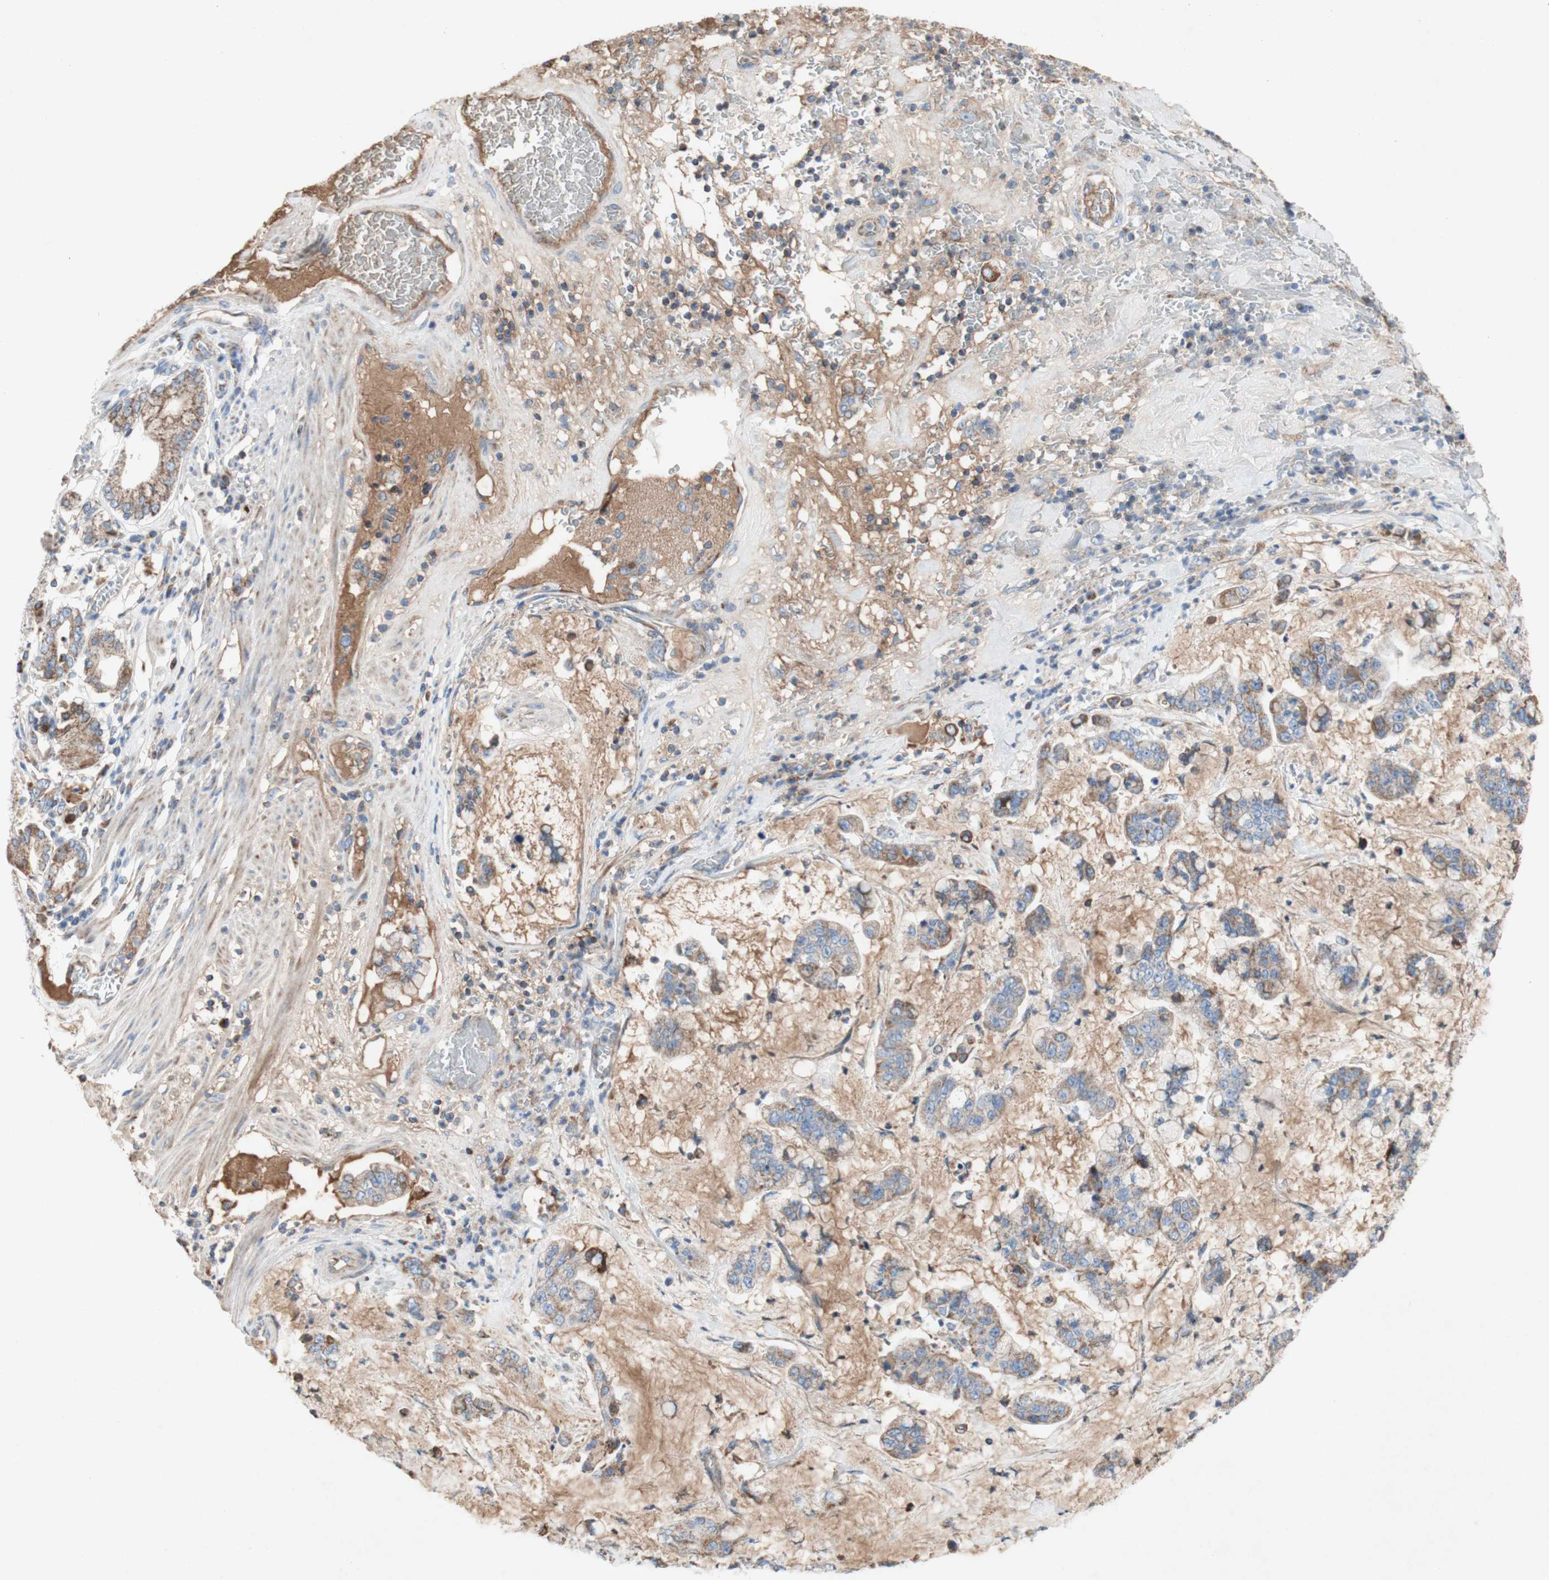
{"staining": {"intensity": "moderate", "quantity": ">75%", "location": "cytoplasmic/membranous"}, "tissue": "stomach cancer", "cell_type": "Tumor cells", "image_type": "cancer", "snomed": [{"axis": "morphology", "description": "Normal tissue, NOS"}, {"axis": "morphology", "description": "Adenocarcinoma, NOS"}, {"axis": "topography", "description": "Stomach, upper"}, {"axis": "topography", "description": "Stomach"}], "caption": "Protein analysis of stomach cancer (adenocarcinoma) tissue shows moderate cytoplasmic/membranous positivity in about >75% of tumor cells.", "gene": "SDHB", "patient": {"sex": "male", "age": 76}}